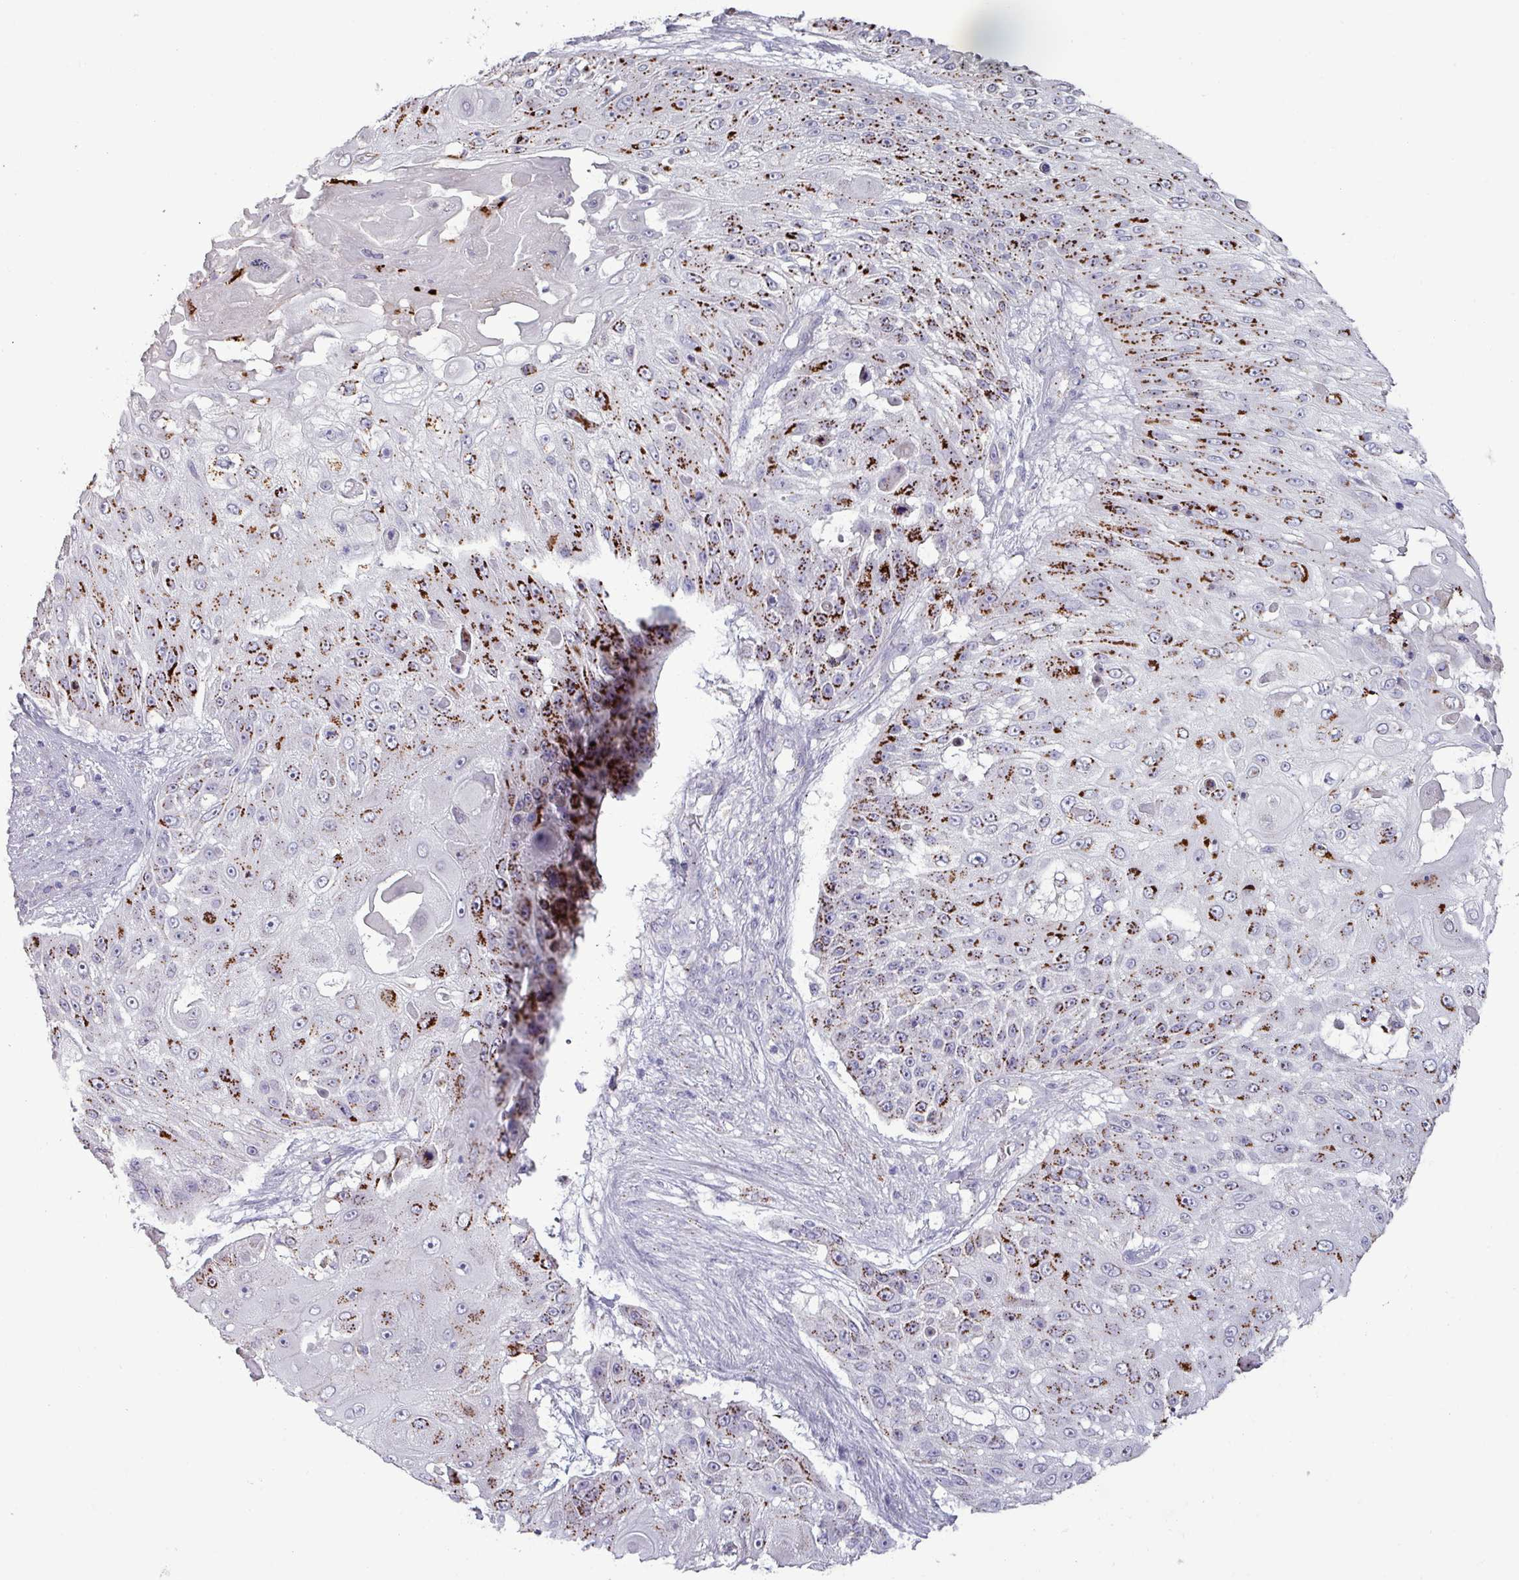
{"staining": {"intensity": "strong", "quantity": "25%-75%", "location": "cytoplasmic/membranous"}, "tissue": "skin cancer", "cell_type": "Tumor cells", "image_type": "cancer", "snomed": [{"axis": "morphology", "description": "Squamous cell carcinoma, NOS"}, {"axis": "topography", "description": "Skin"}], "caption": "A brown stain labels strong cytoplasmic/membranous positivity of a protein in skin cancer (squamous cell carcinoma) tumor cells.", "gene": "PLIN2", "patient": {"sex": "female", "age": 86}}